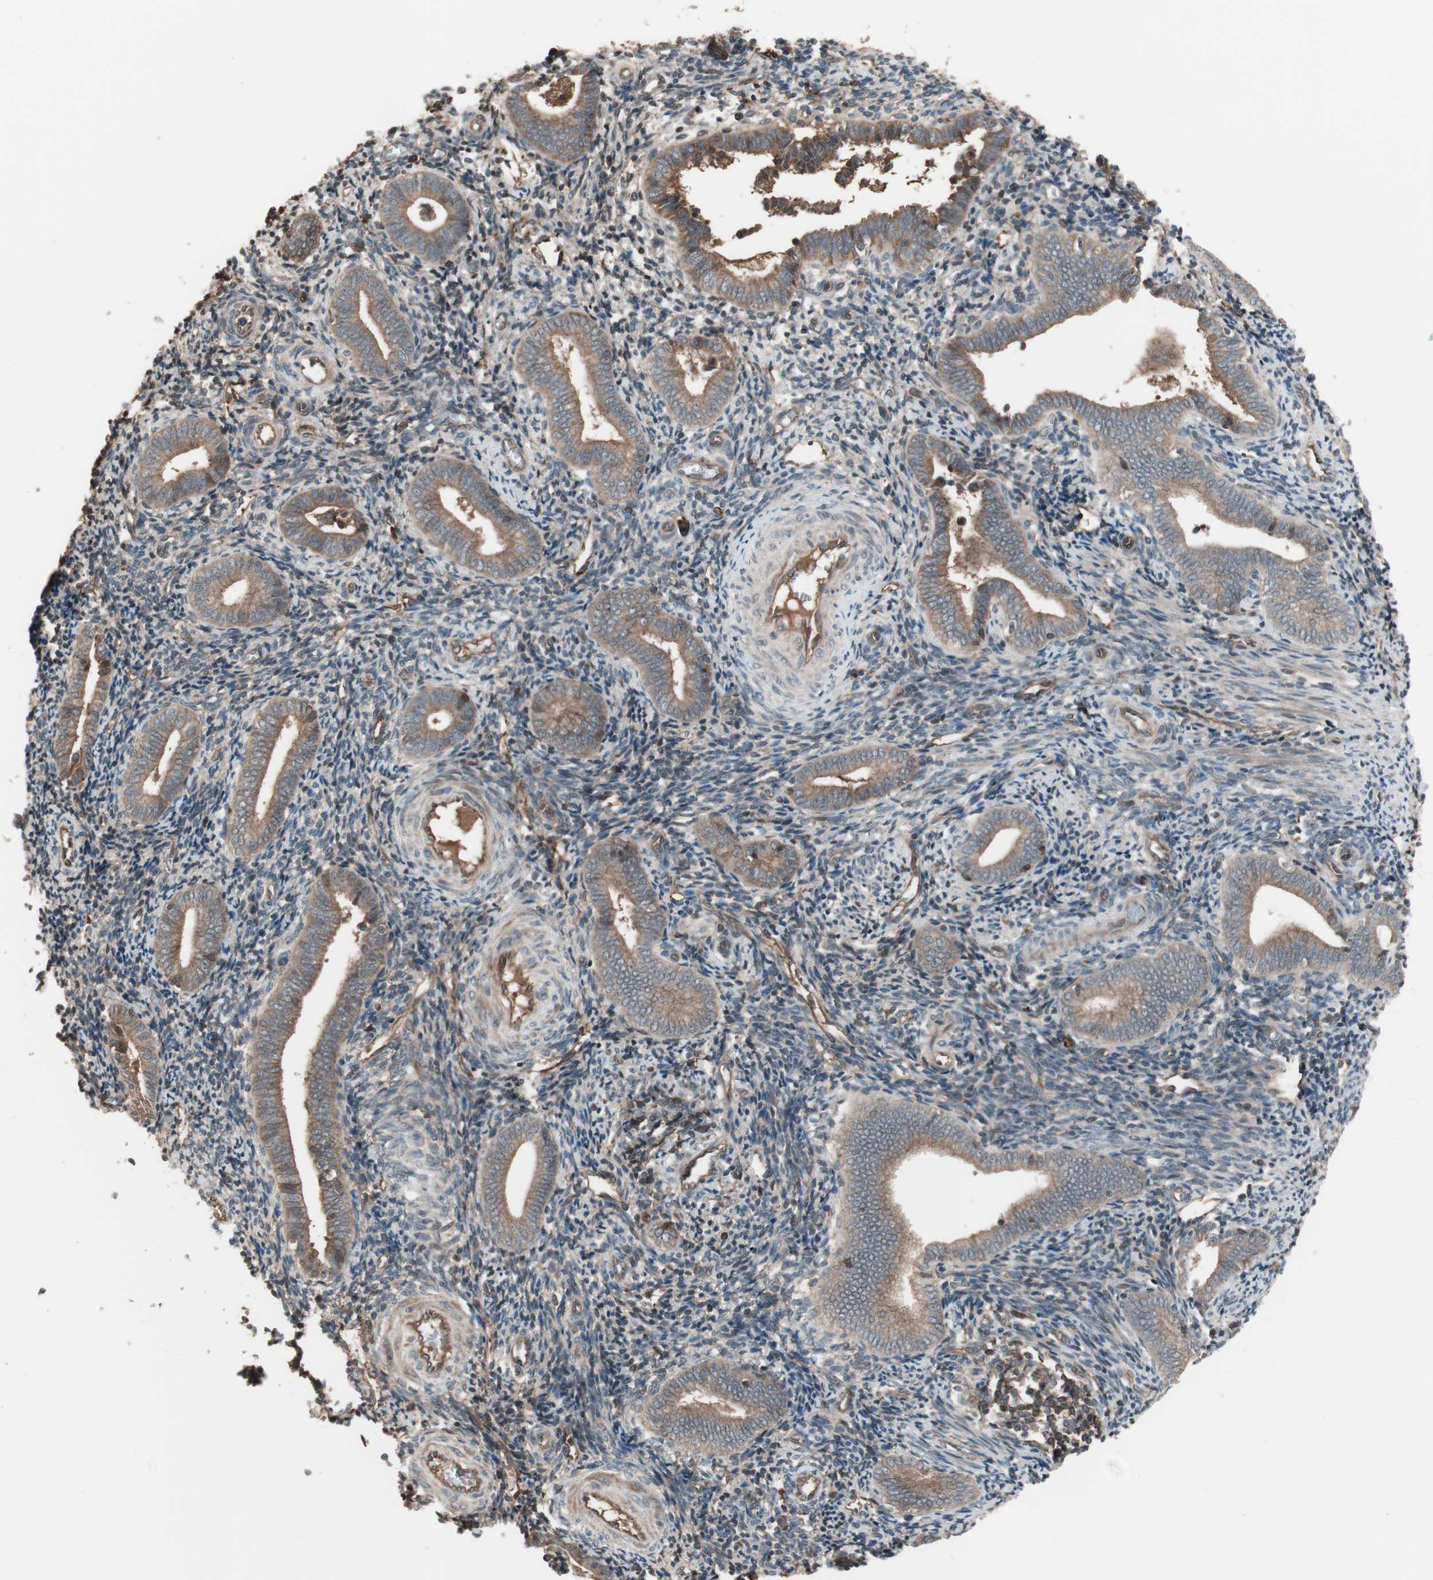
{"staining": {"intensity": "weak", "quantity": "25%-75%", "location": "cytoplasmic/membranous"}, "tissue": "endometrium", "cell_type": "Cells in endometrial stroma", "image_type": "normal", "snomed": [{"axis": "morphology", "description": "Normal tissue, NOS"}, {"axis": "topography", "description": "Uterus"}, {"axis": "topography", "description": "Endometrium"}], "caption": "Normal endometrium displays weak cytoplasmic/membranous positivity in approximately 25%-75% of cells in endometrial stroma, visualized by immunohistochemistry.", "gene": "TFPI", "patient": {"sex": "female", "age": 33}}